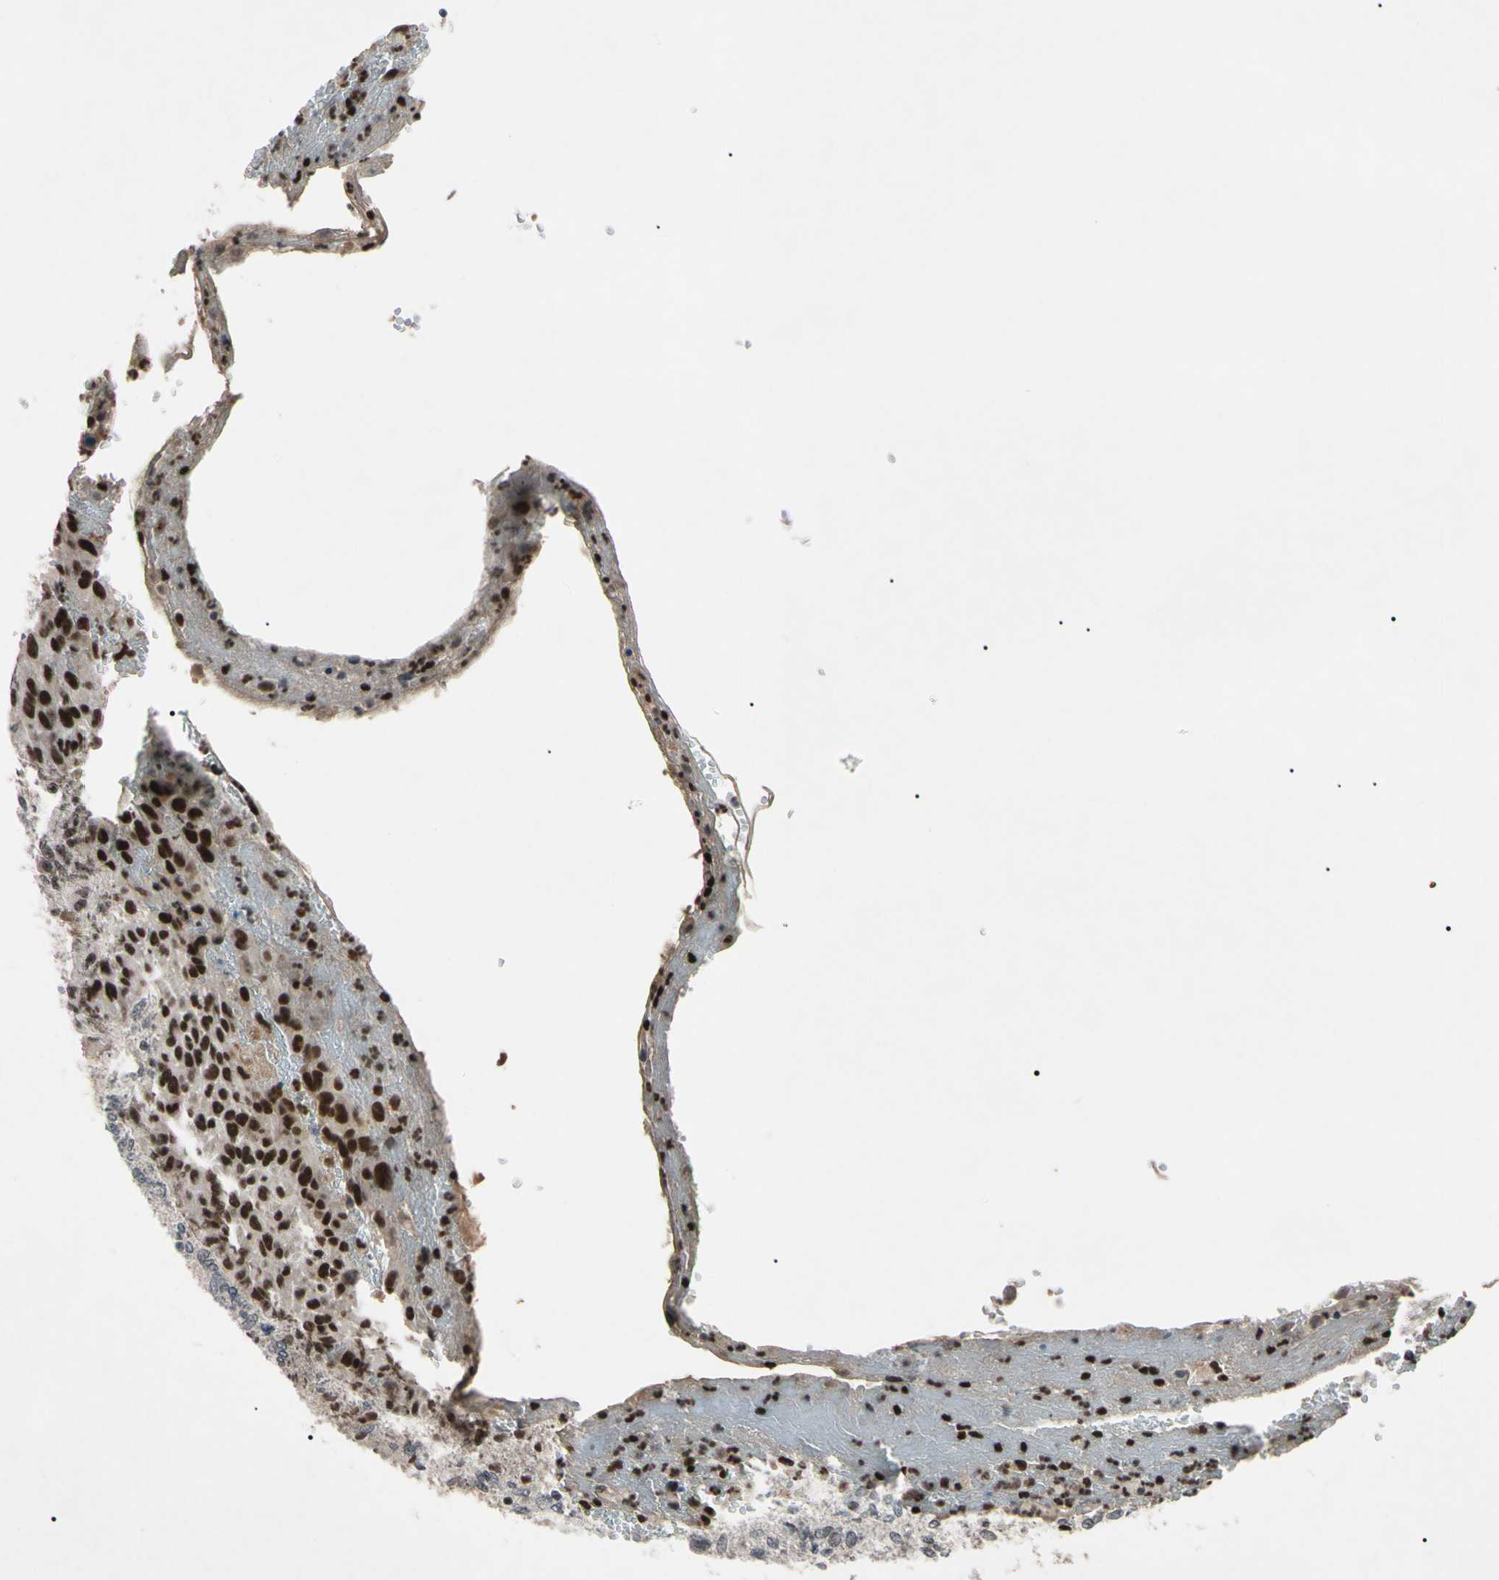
{"staining": {"intensity": "weak", "quantity": "25%-75%", "location": "cytoplasmic/membranous,nuclear"}, "tissue": "urothelial cancer", "cell_type": "Tumor cells", "image_type": "cancer", "snomed": [{"axis": "morphology", "description": "Urothelial carcinoma, High grade"}, {"axis": "topography", "description": "Urinary bladder"}], "caption": "DAB (3,3'-diaminobenzidine) immunohistochemical staining of human high-grade urothelial carcinoma shows weak cytoplasmic/membranous and nuclear protein staining in approximately 25%-75% of tumor cells. The staining was performed using DAB (3,3'-diaminobenzidine), with brown indicating positive protein expression. Nuclei are stained blue with hematoxylin.", "gene": "YY1", "patient": {"sex": "male", "age": 66}}